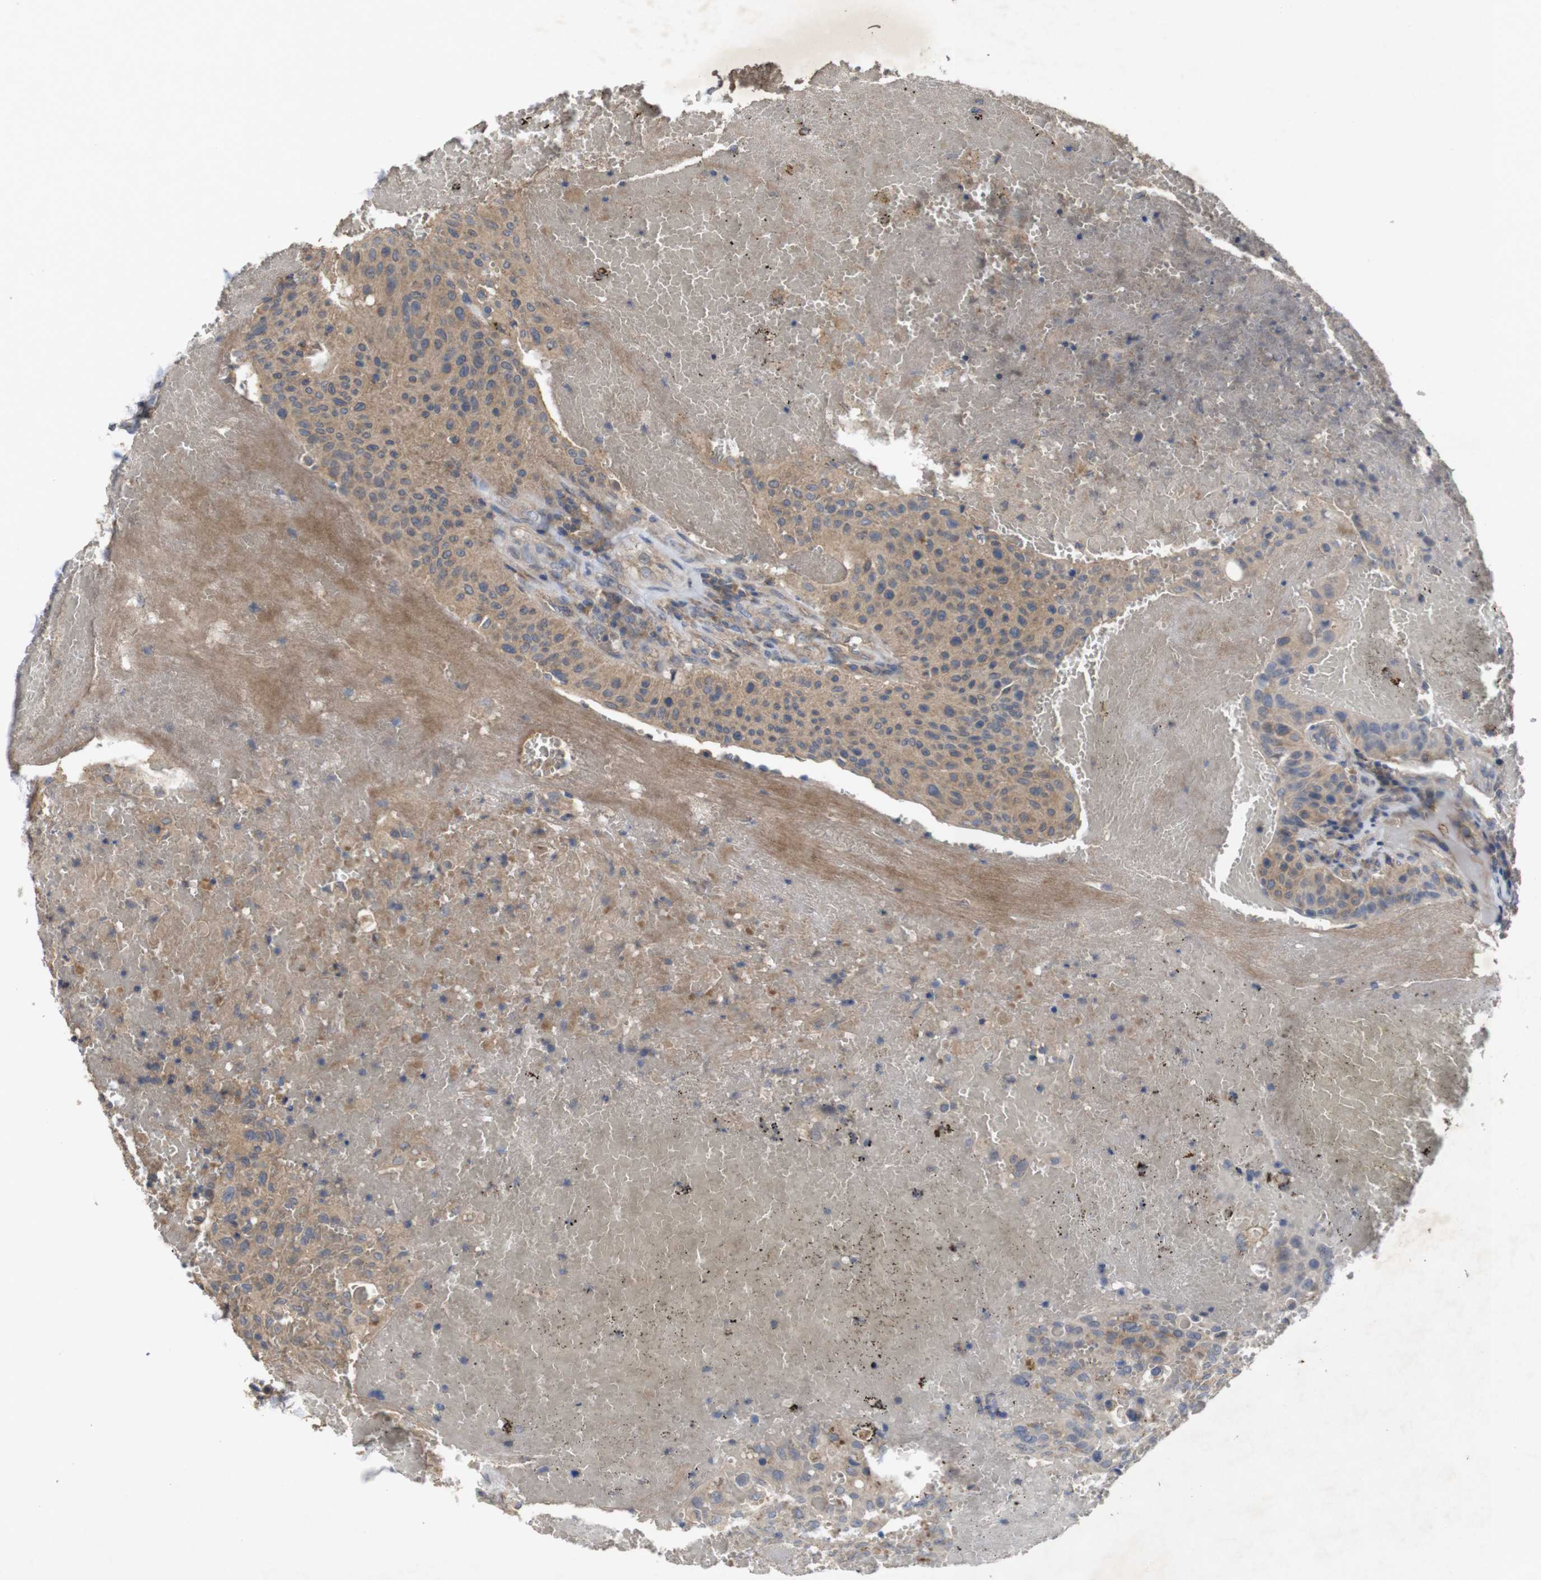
{"staining": {"intensity": "moderate", "quantity": "25%-75%", "location": "cytoplasmic/membranous"}, "tissue": "urothelial cancer", "cell_type": "Tumor cells", "image_type": "cancer", "snomed": [{"axis": "morphology", "description": "Urothelial carcinoma, High grade"}, {"axis": "topography", "description": "Urinary bladder"}], "caption": "Tumor cells reveal moderate cytoplasmic/membranous positivity in about 25%-75% of cells in high-grade urothelial carcinoma.", "gene": "KCNS3", "patient": {"sex": "male", "age": 66}}